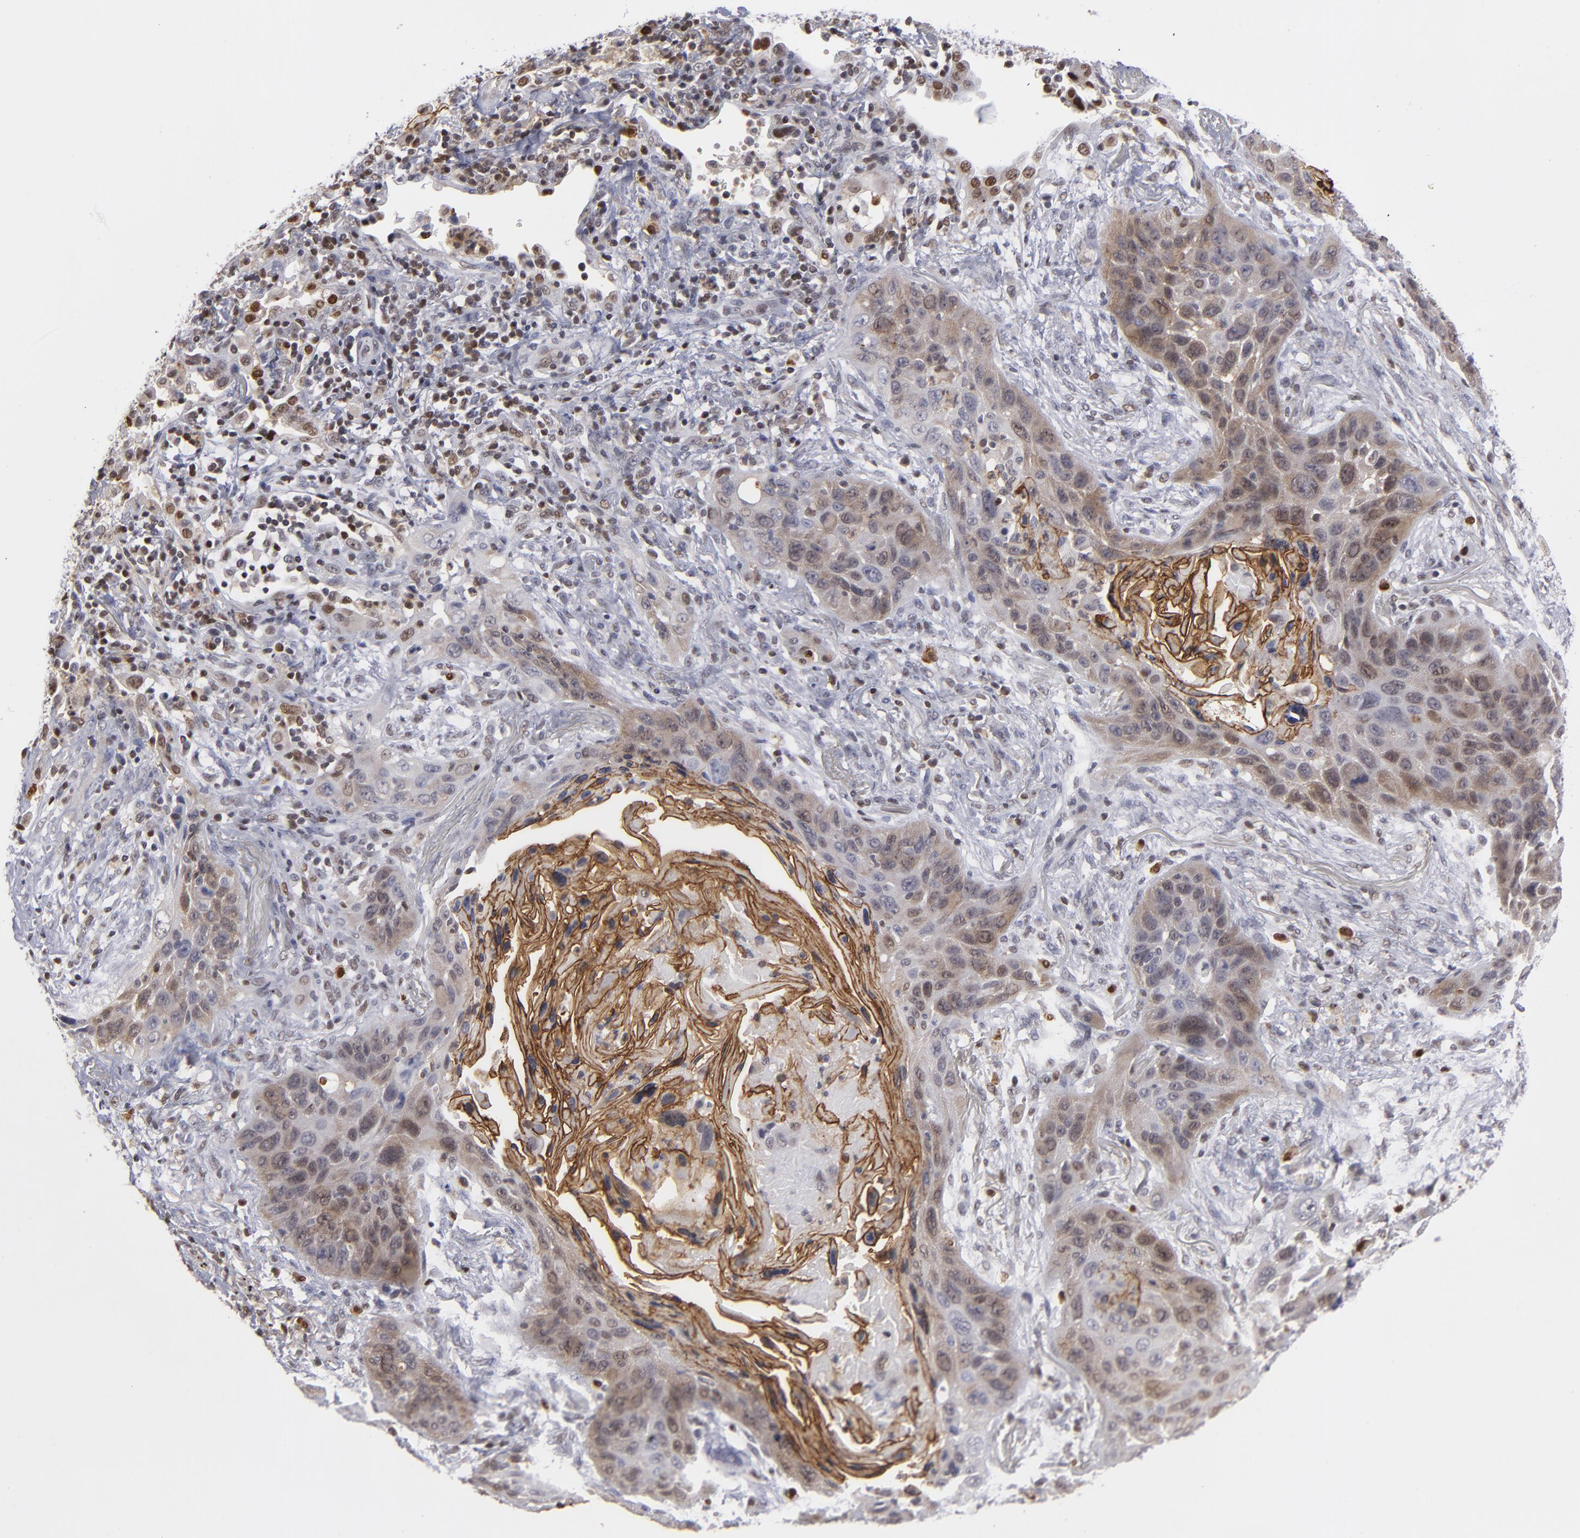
{"staining": {"intensity": "weak", "quantity": "<25%", "location": "cytoplasmic/membranous,nuclear"}, "tissue": "lung cancer", "cell_type": "Tumor cells", "image_type": "cancer", "snomed": [{"axis": "morphology", "description": "Squamous cell carcinoma, NOS"}, {"axis": "topography", "description": "Lung"}], "caption": "Immunohistochemistry of squamous cell carcinoma (lung) shows no expression in tumor cells.", "gene": "GSR", "patient": {"sex": "female", "age": 67}}